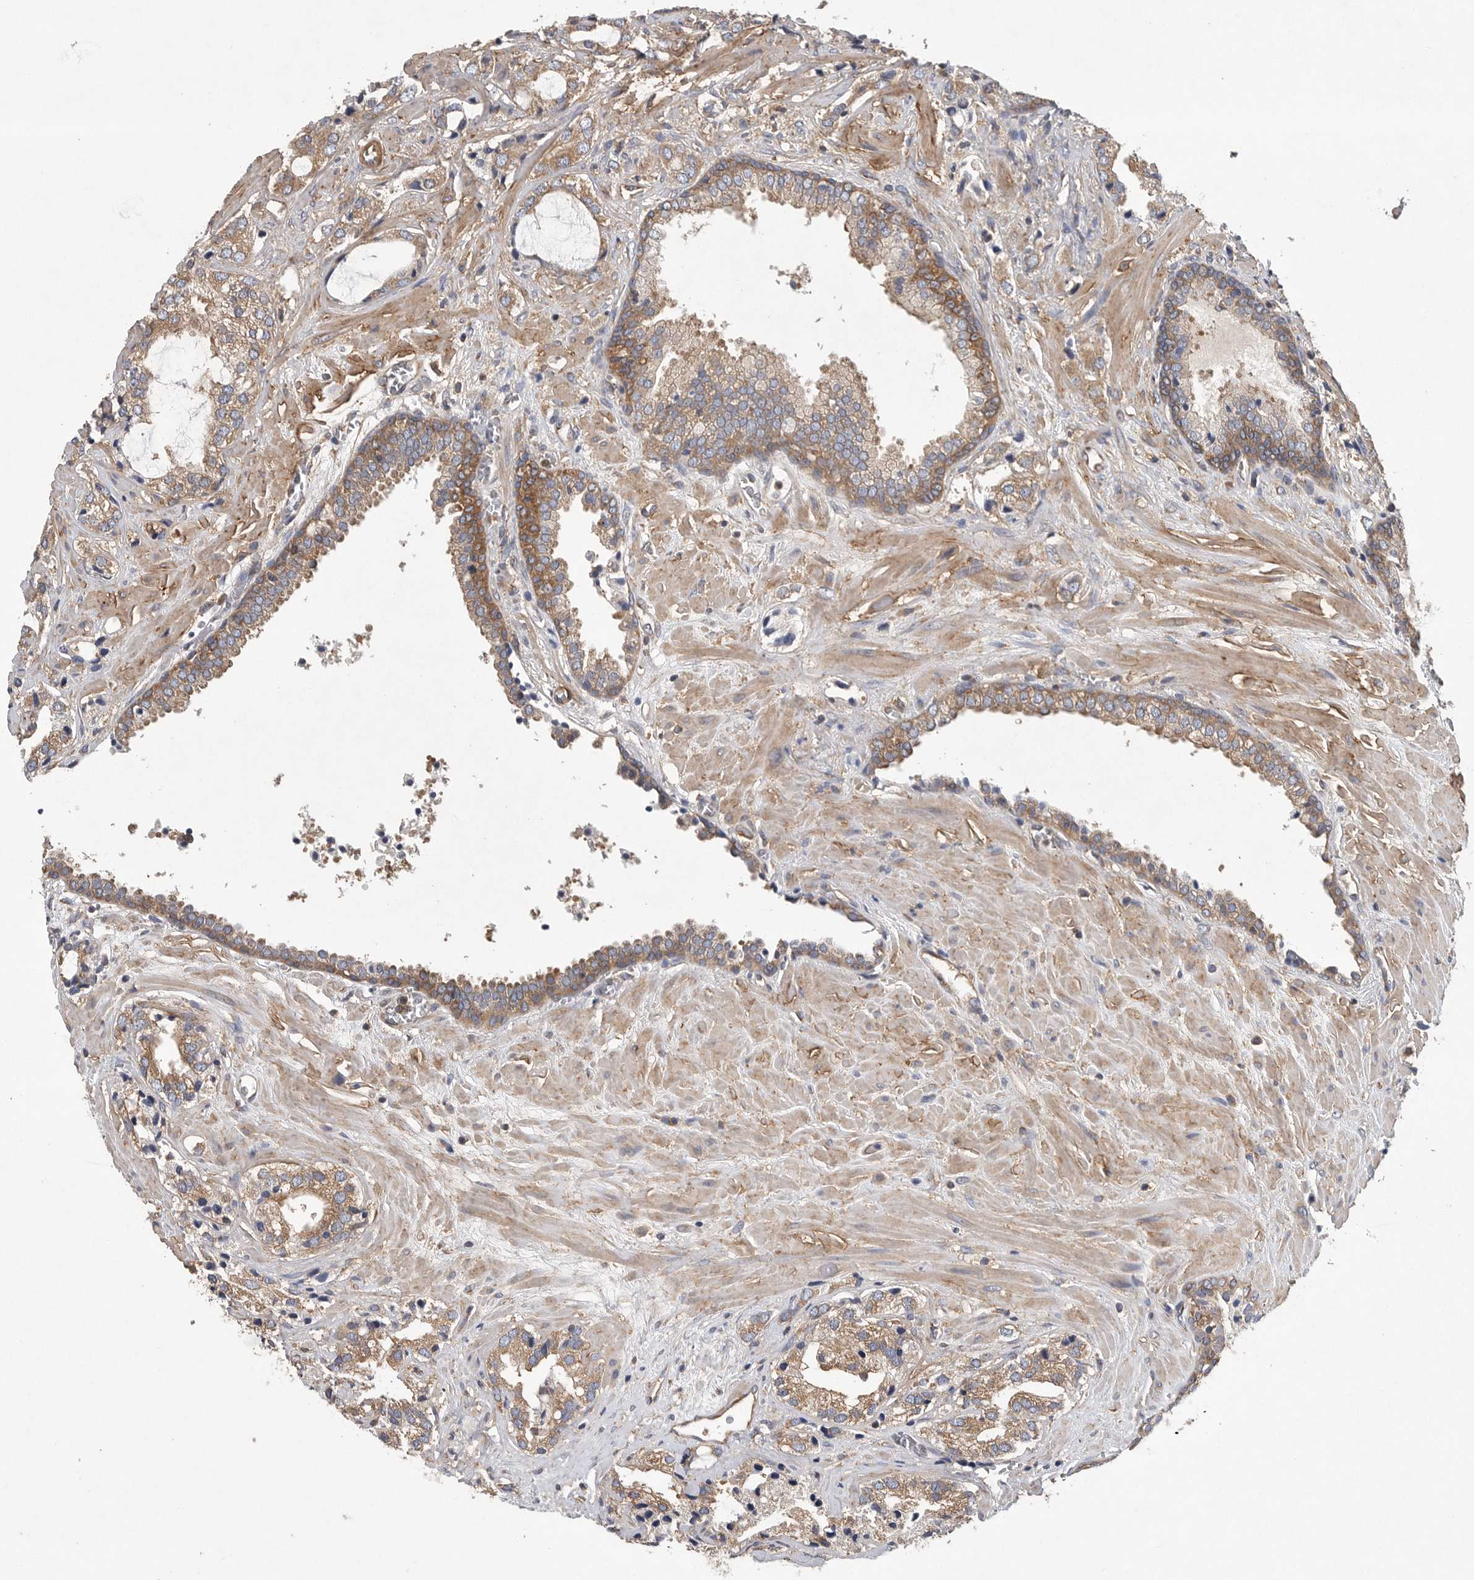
{"staining": {"intensity": "moderate", "quantity": ">75%", "location": "cytoplasmic/membranous"}, "tissue": "prostate cancer", "cell_type": "Tumor cells", "image_type": "cancer", "snomed": [{"axis": "morphology", "description": "Adenocarcinoma, High grade"}, {"axis": "topography", "description": "Prostate"}], "caption": "This is an image of immunohistochemistry staining of prostate high-grade adenocarcinoma, which shows moderate expression in the cytoplasmic/membranous of tumor cells.", "gene": "OXR1", "patient": {"sex": "male", "age": 66}}